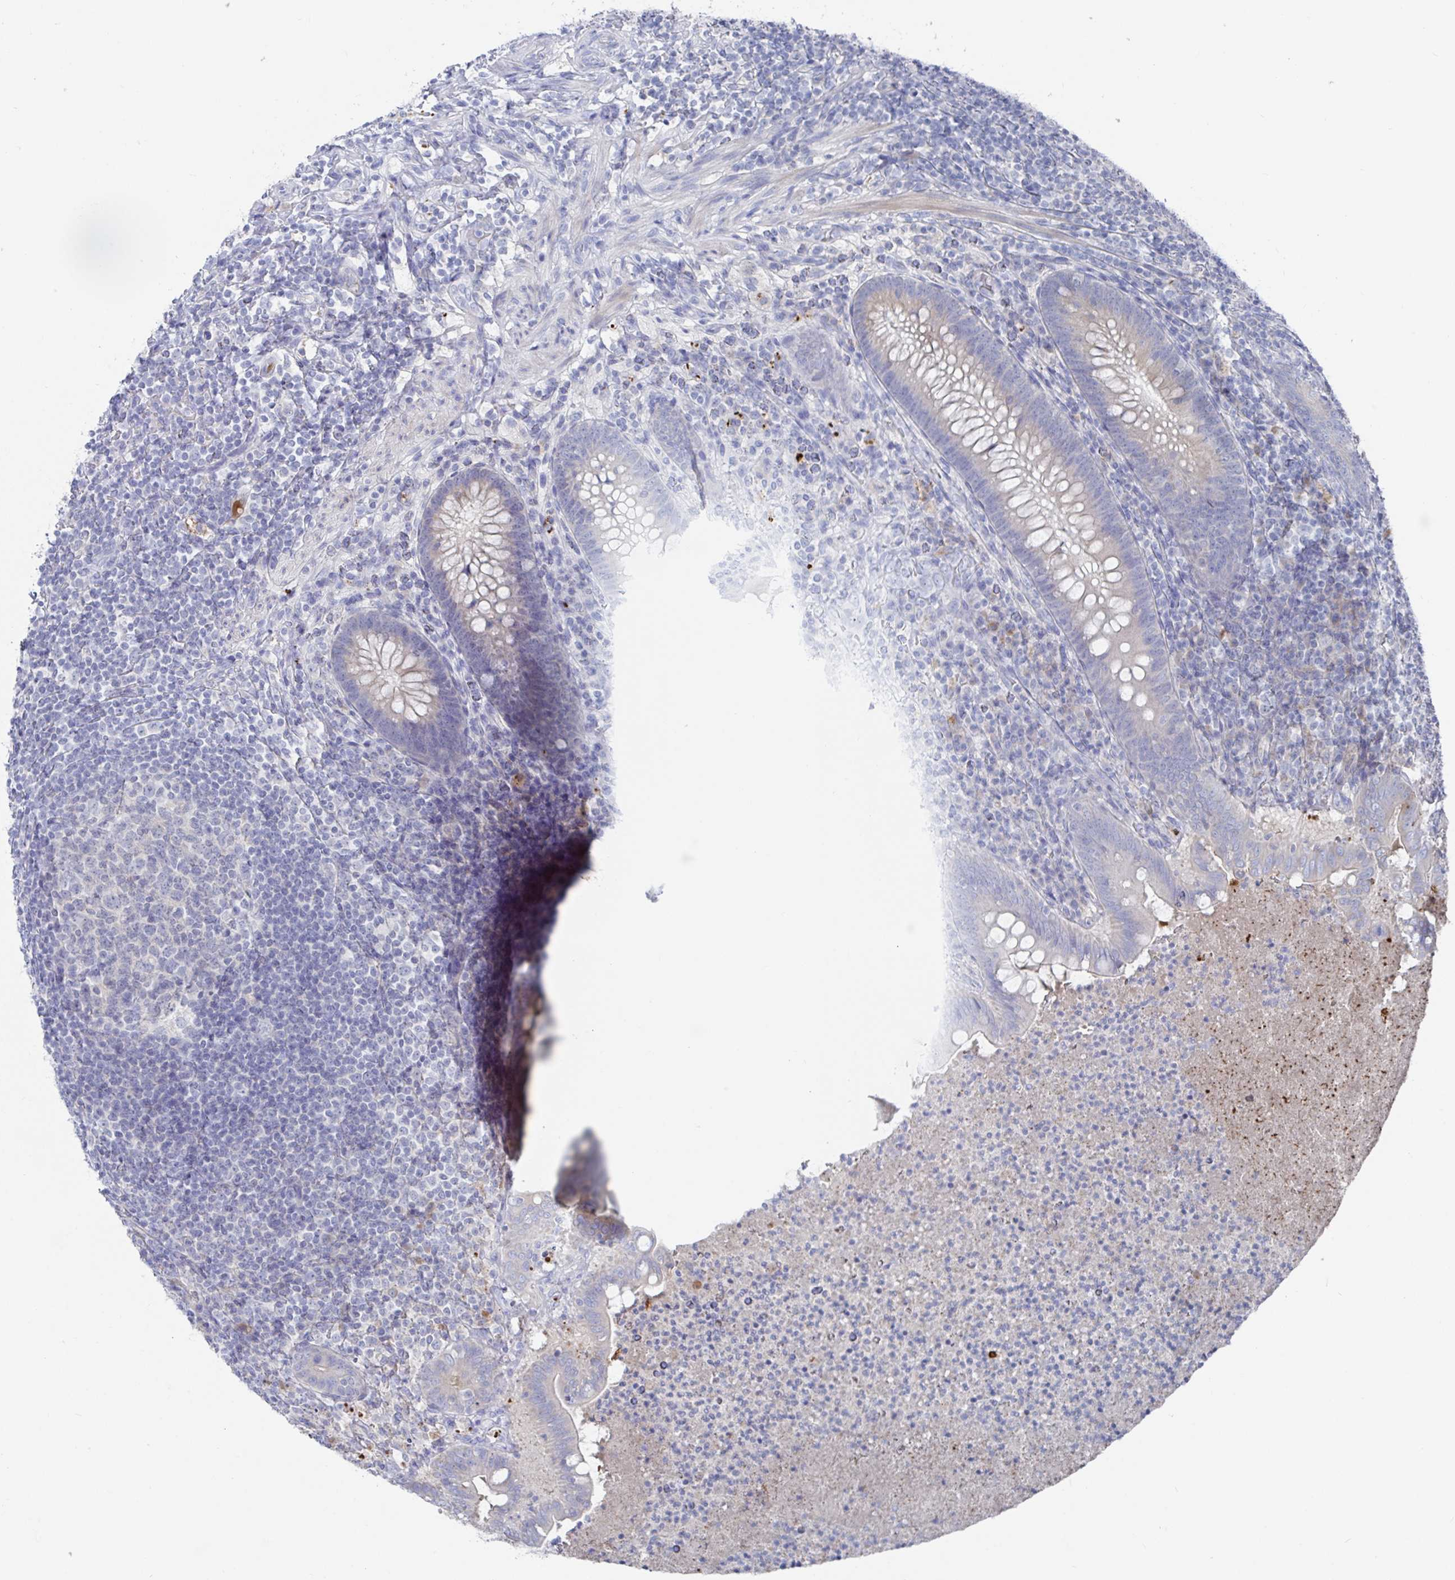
{"staining": {"intensity": "negative", "quantity": "none", "location": "none"}, "tissue": "appendix", "cell_type": "Glandular cells", "image_type": "normal", "snomed": [{"axis": "morphology", "description": "Normal tissue, NOS"}, {"axis": "topography", "description": "Appendix"}], "caption": "This is a photomicrograph of immunohistochemistry (IHC) staining of benign appendix, which shows no expression in glandular cells. The staining was performed using DAB (3,3'-diaminobenzidine) to visualize the protein expression in brown, while the nuclei were stained in blue with hematoxylin (Magnification: 20x).", "gene": "GPR148", "patient": {"sex": "male", "age": 47}}